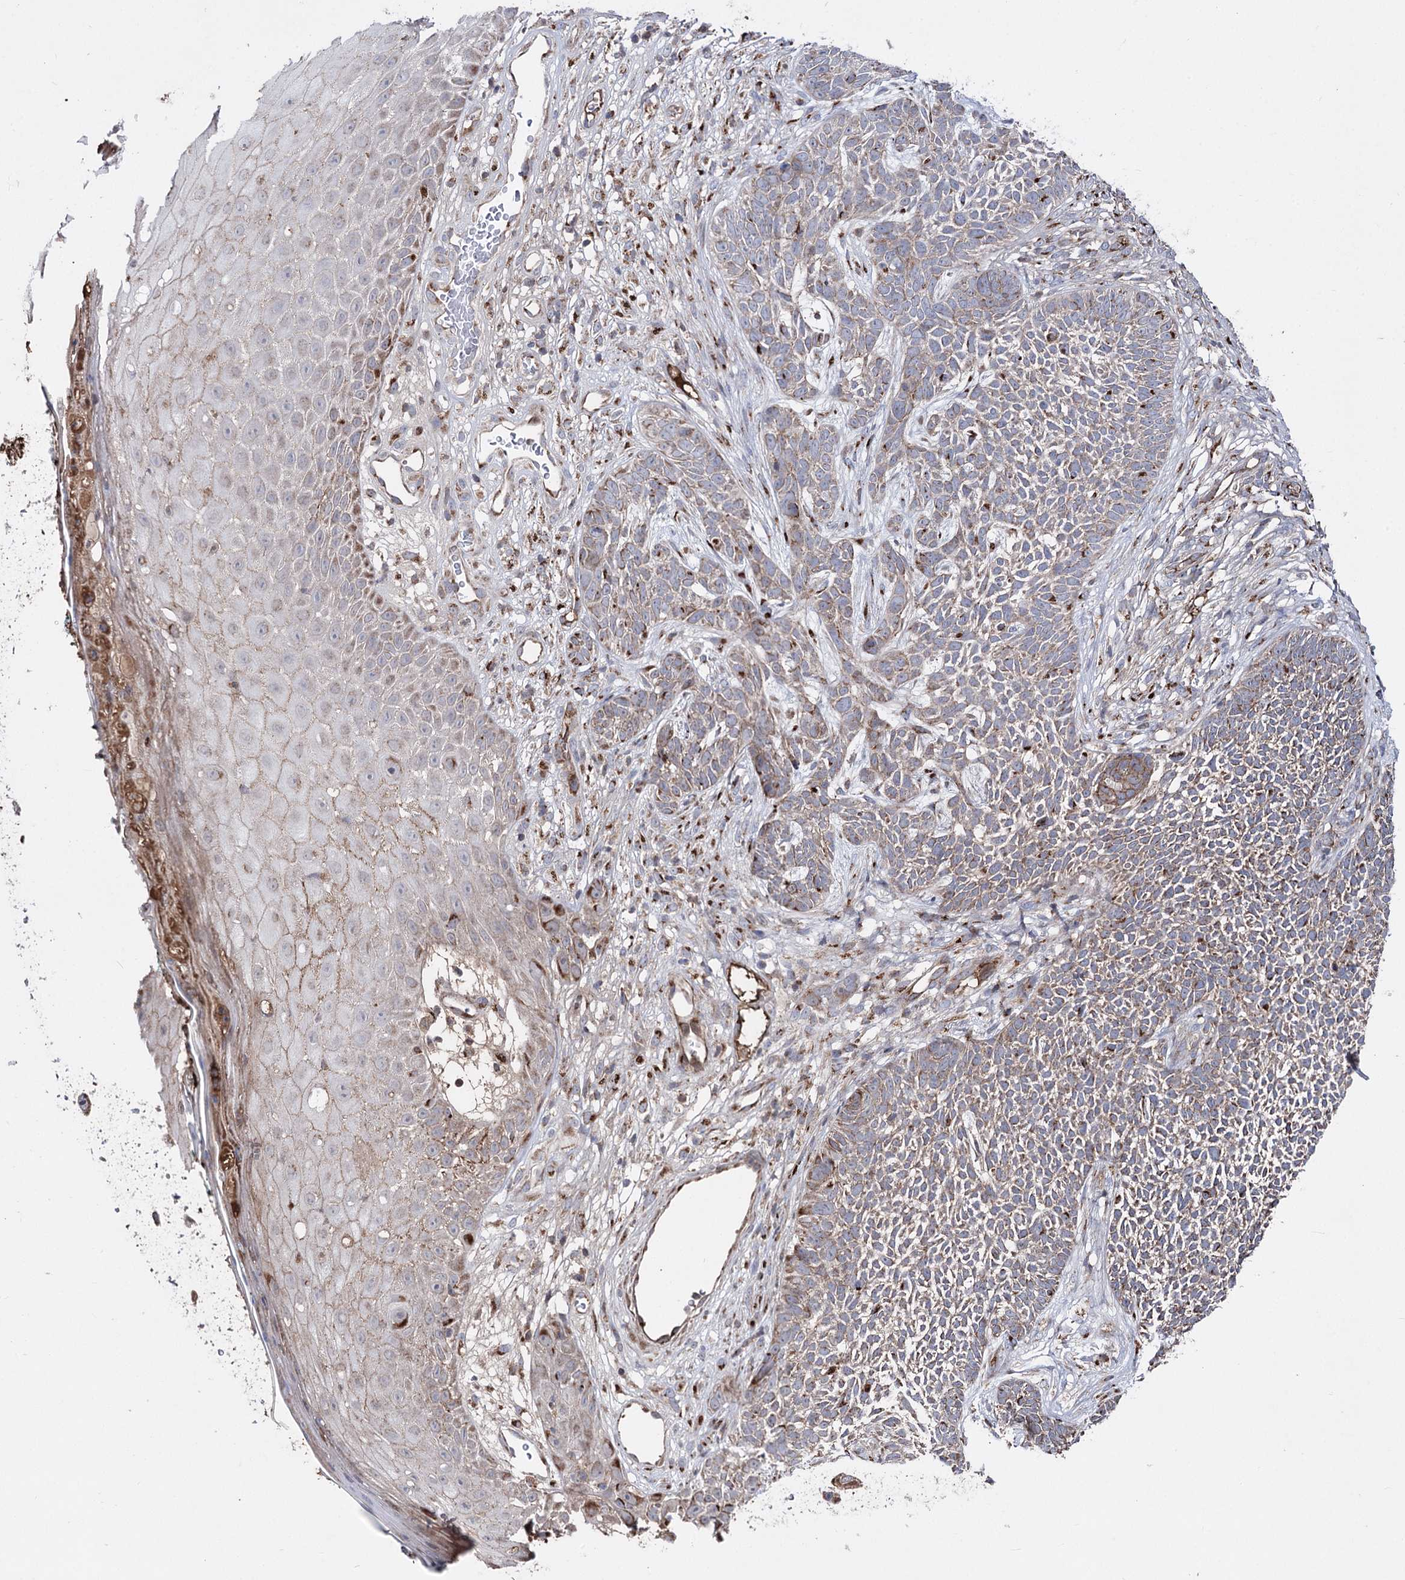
{"staining": {"intensity": "moderate", "quantity": "25%-75%", "location": "cytoplasmic/membranous"}, "tissue": "skin cancer", "cell_type": "Tumor cells", "image_type": "cancer", "snomed": [{"axis": "morphology", "description": "Basal cell carcinoma"}, {"axis": "topography", "description": "Skin"}], "caption": "A photomicrograph of human skin cancer (basal cell carcinoma) stained for a protein reveals moderate cytoplasmic/membranous brown staining in tumor cells.", "gene": "ARHGAP20", "patient": {"sex": "female", "age": 84}}